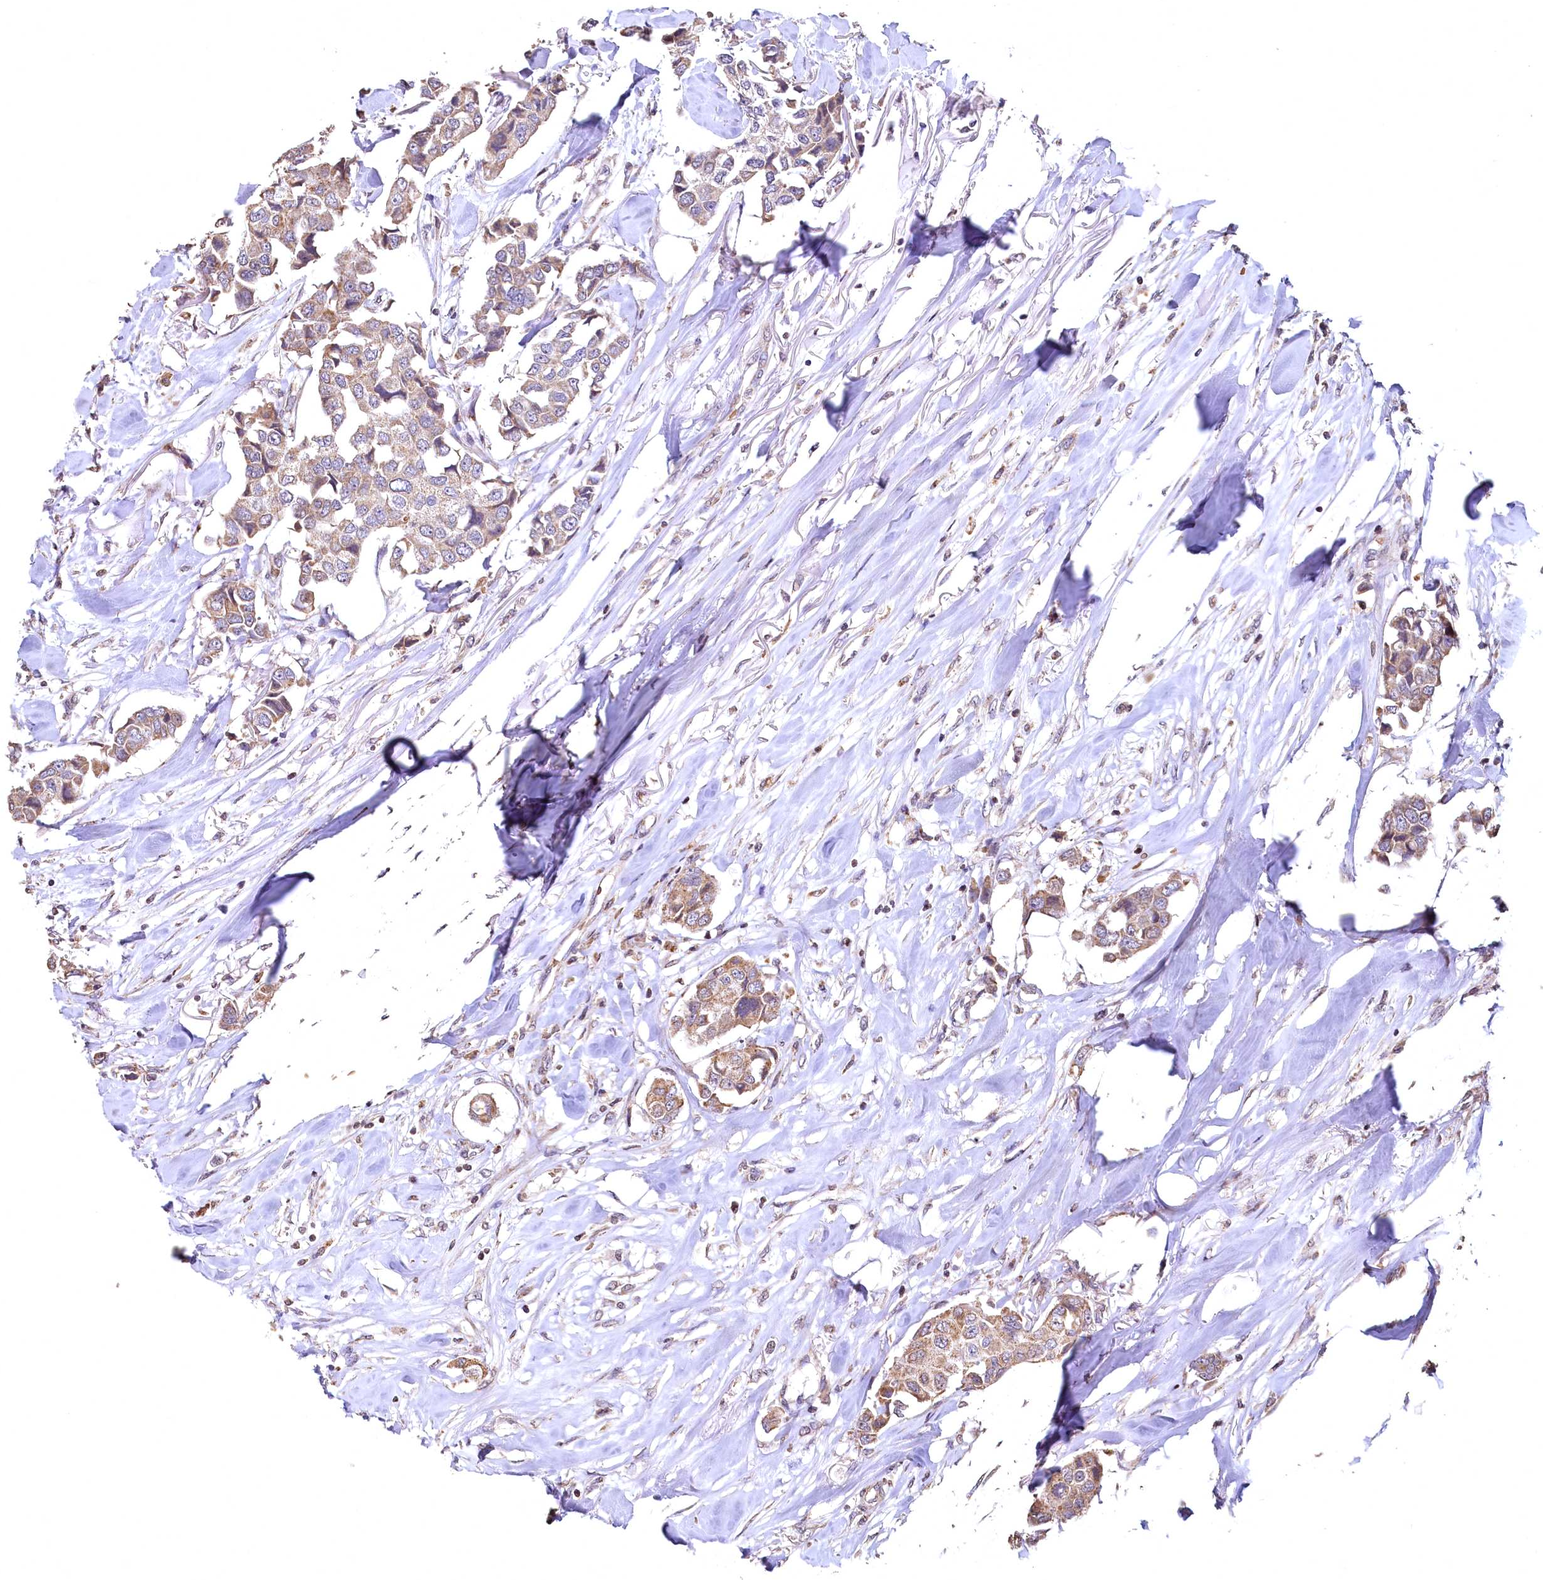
{"staining": {"intensity": "moderate", "quantity": ">75%", "location": "cytoplasmic/membranous"}, "tissue": "breast cancer", "cell_type": "Tumor cells", "image_type": "cancer", "snomed": [{"axis": "morphology", "description": "Duct carcinoma"}, {"axis": "topography", "description": "Breast"}], "caption": "High-magnification brightfield microscopy of breast intraductal carcinoma stained with DAB (3,3'-diaminobenzidine) (brown) and counterstained with hematoxylin (blue). tumor cells exhibit moderate cytoplasmic/membranous expression is seen in approximately>75% of cells.", "gene": "SPTA1", "patient": {"sex": "female", "age": 80}}